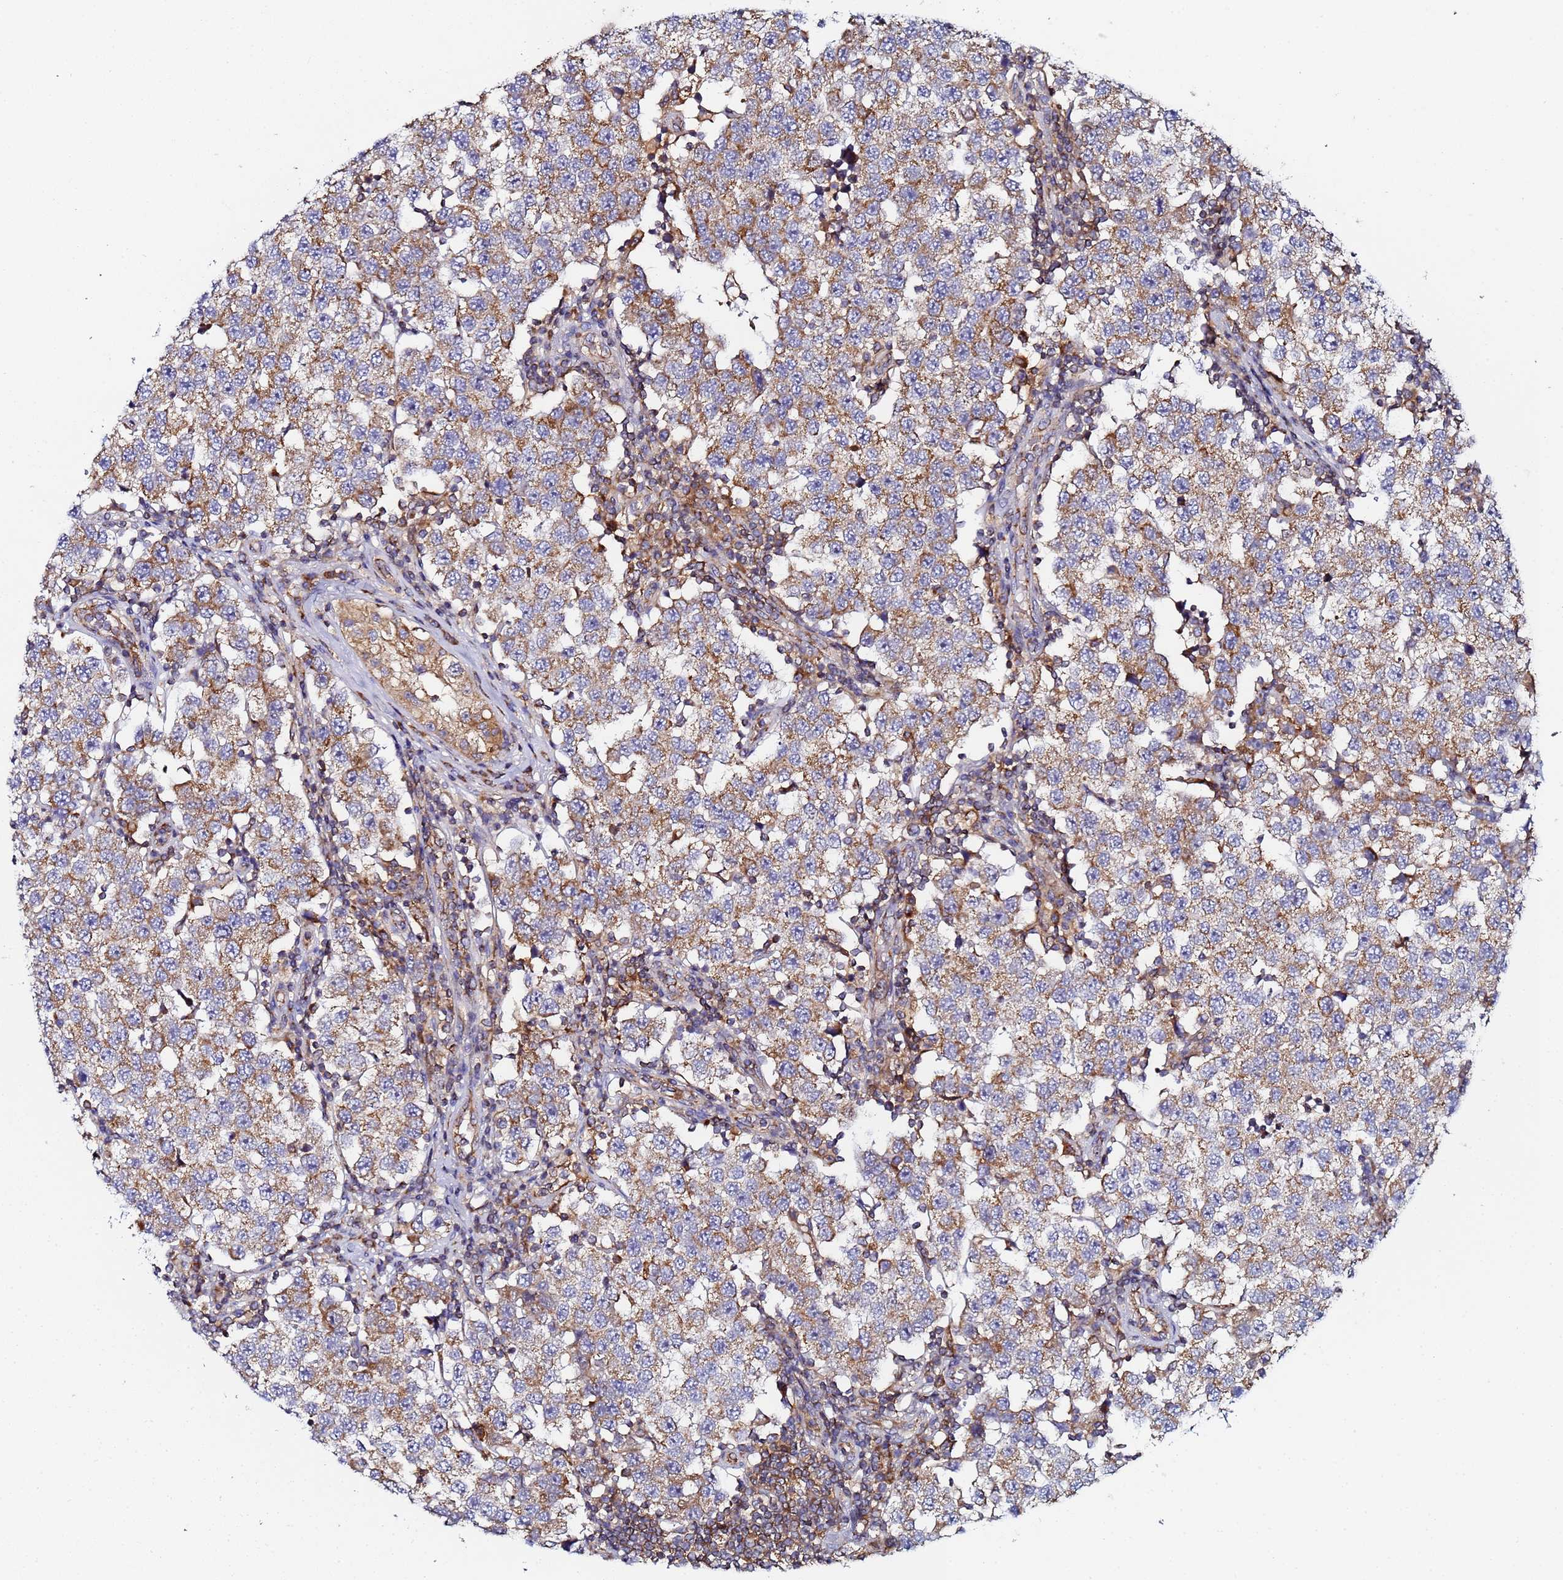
{"staining": {"intensity": "moderate", "quantity": ">75%", "location": "cytoplasmic/membranous"}, "tissue": "testis cancer", "cell_type": "Tumor cells", "image_type": "cancer", "snomed": [{"axis": "morphology", "description": "Seminoma, NOS"}, {"axis": "topography", "description": "Testis"}], "caption": "Moderate cytoplasmic/membranous protein positivity is appreciated in about >75% of tumor cells in testis cancer.", "gene": "CCDC127", "patient": {"sex": "male", "age": 34}}